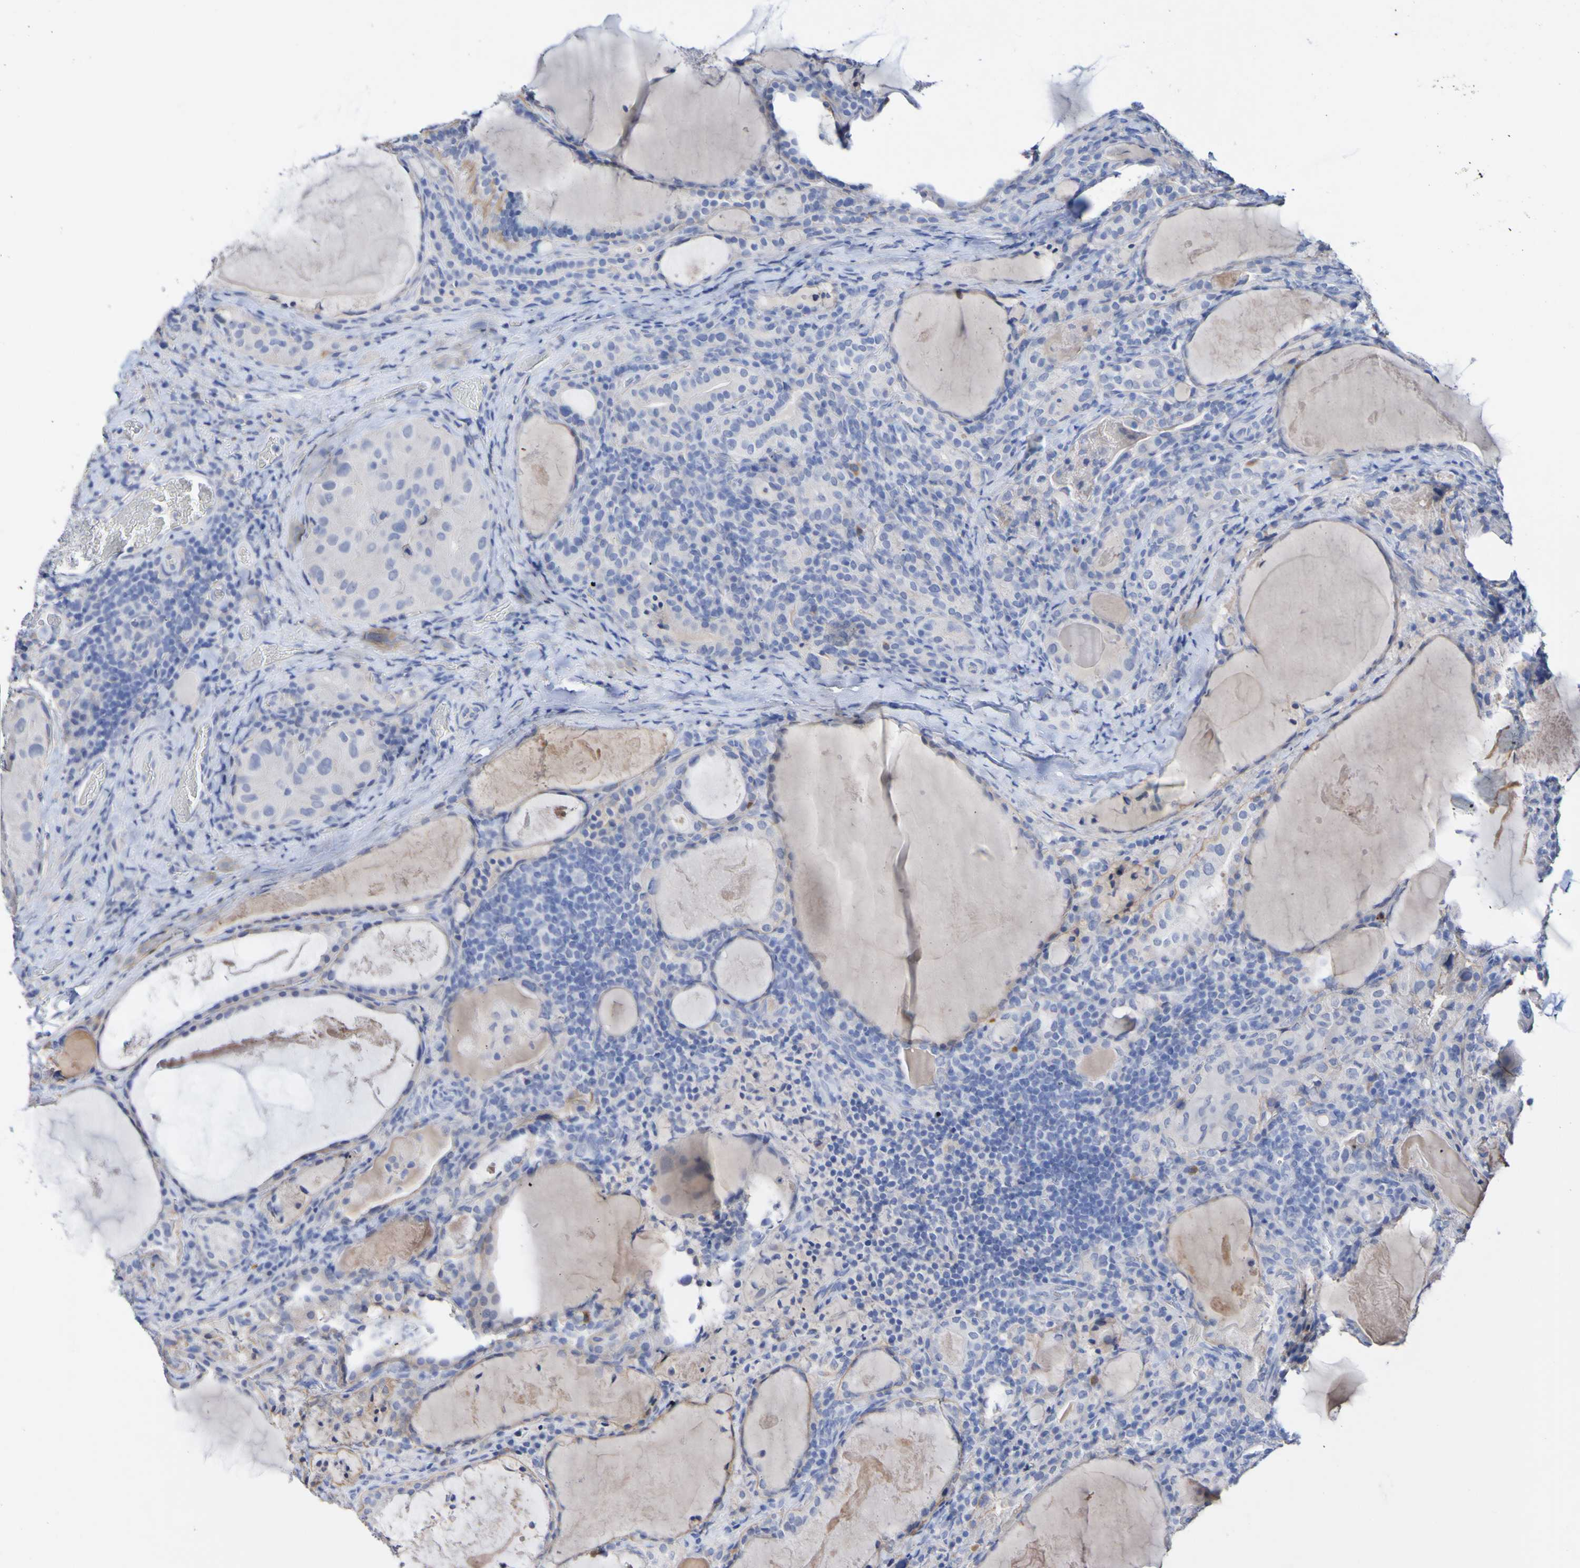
{"staining": {"intensity": "negative", "quantity": "none", "location": "none"}, "tissue": "thyroid cancer", "cell_type": "Tumor cells", "image_type": "cancer", "snomed": [{"axis": "morphology", "description": "Papillary adenocarcinoma, NOS"}, {"axis": "topography", "description": "Thyroid gland"}], "caption": "The micrograph exhibits no staining of tumor cells in thyroid cancer (papillary adenocarcinoma).", "gene": "SGCB", "patient": {"sex": "female", "age": 42}}